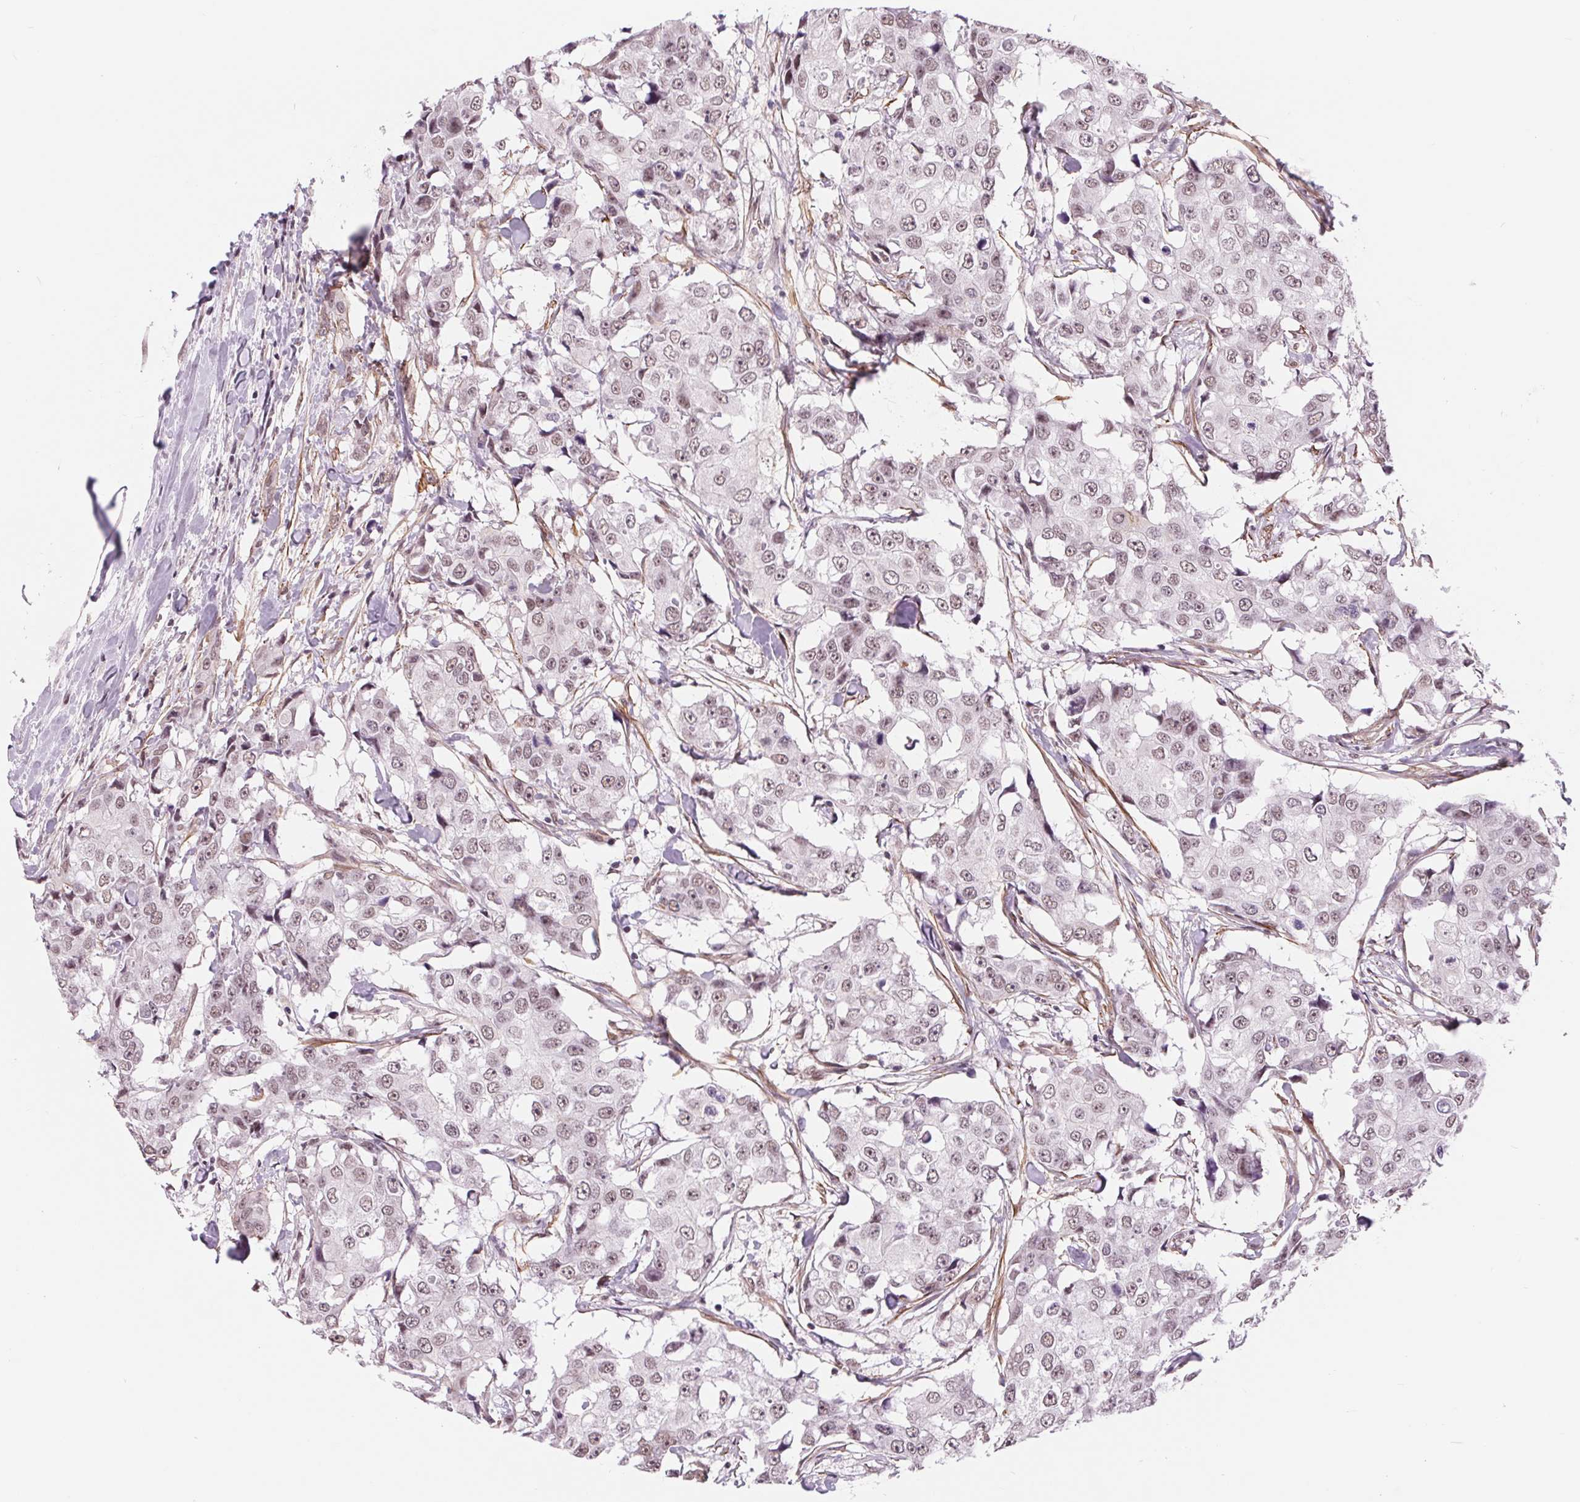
{"staining": {"intensity": "weak", "quantity": "25%-75%", "location": "cytoplasmic/membranous,nuclear"}, "tissue": "breast cancer", "cell_type": "Tumor cells", "image_type": "cancer", "snomed": [{"axis": "morphology", "description": "Duct carcinoma"}, {"axis": "topography", "description": "Breast"}], "caption": "Tumor cells reveal weak cytoplasmic/membranous and nuclear expression in about 25%-75% of cells in intraductal carcinoma (breast).", "gene": "BCAT1", "patient": {"sex": "female", "age": 27}}